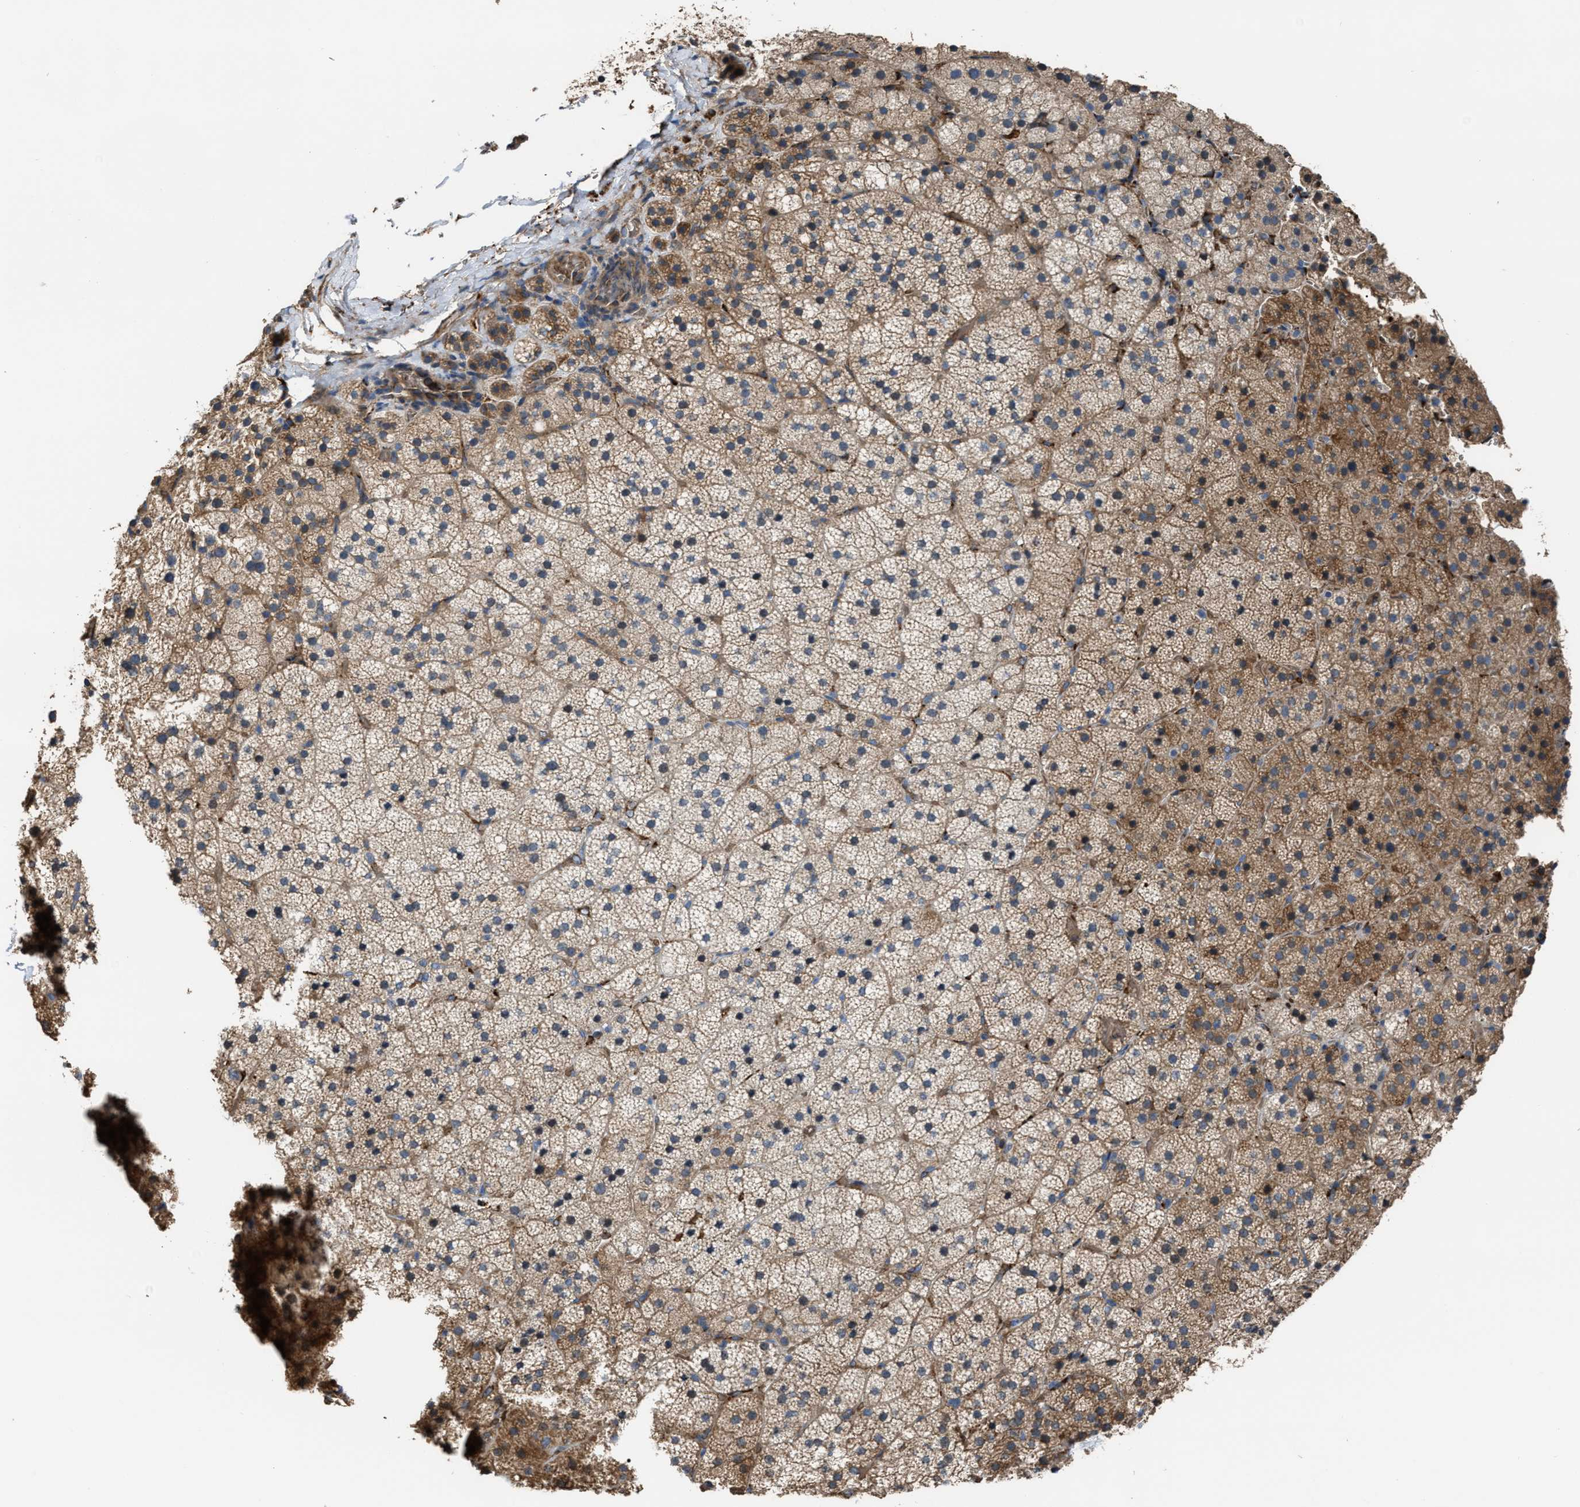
{"staining": {"intensity": "moderate", "quantity": ">75%", "location": "cytoplasmic/membranous"}, "tissue": "adrenal gland", "cell_type": "Glandular cells", "image_type": "normal", "snomed": [{"axis": "morphology", "description": "Normal tissue, NOS"}, {"axis": "topography", "description": "Adrenal gland"}], "caption": "This is an image of immunohistochemistry staining of benign adrenal gland, which shows moderate expression in the cytoplasmic/membranous of glandular cells.", "gene": "SELENOM", "patient": {"sex": "female", "age": 44}}